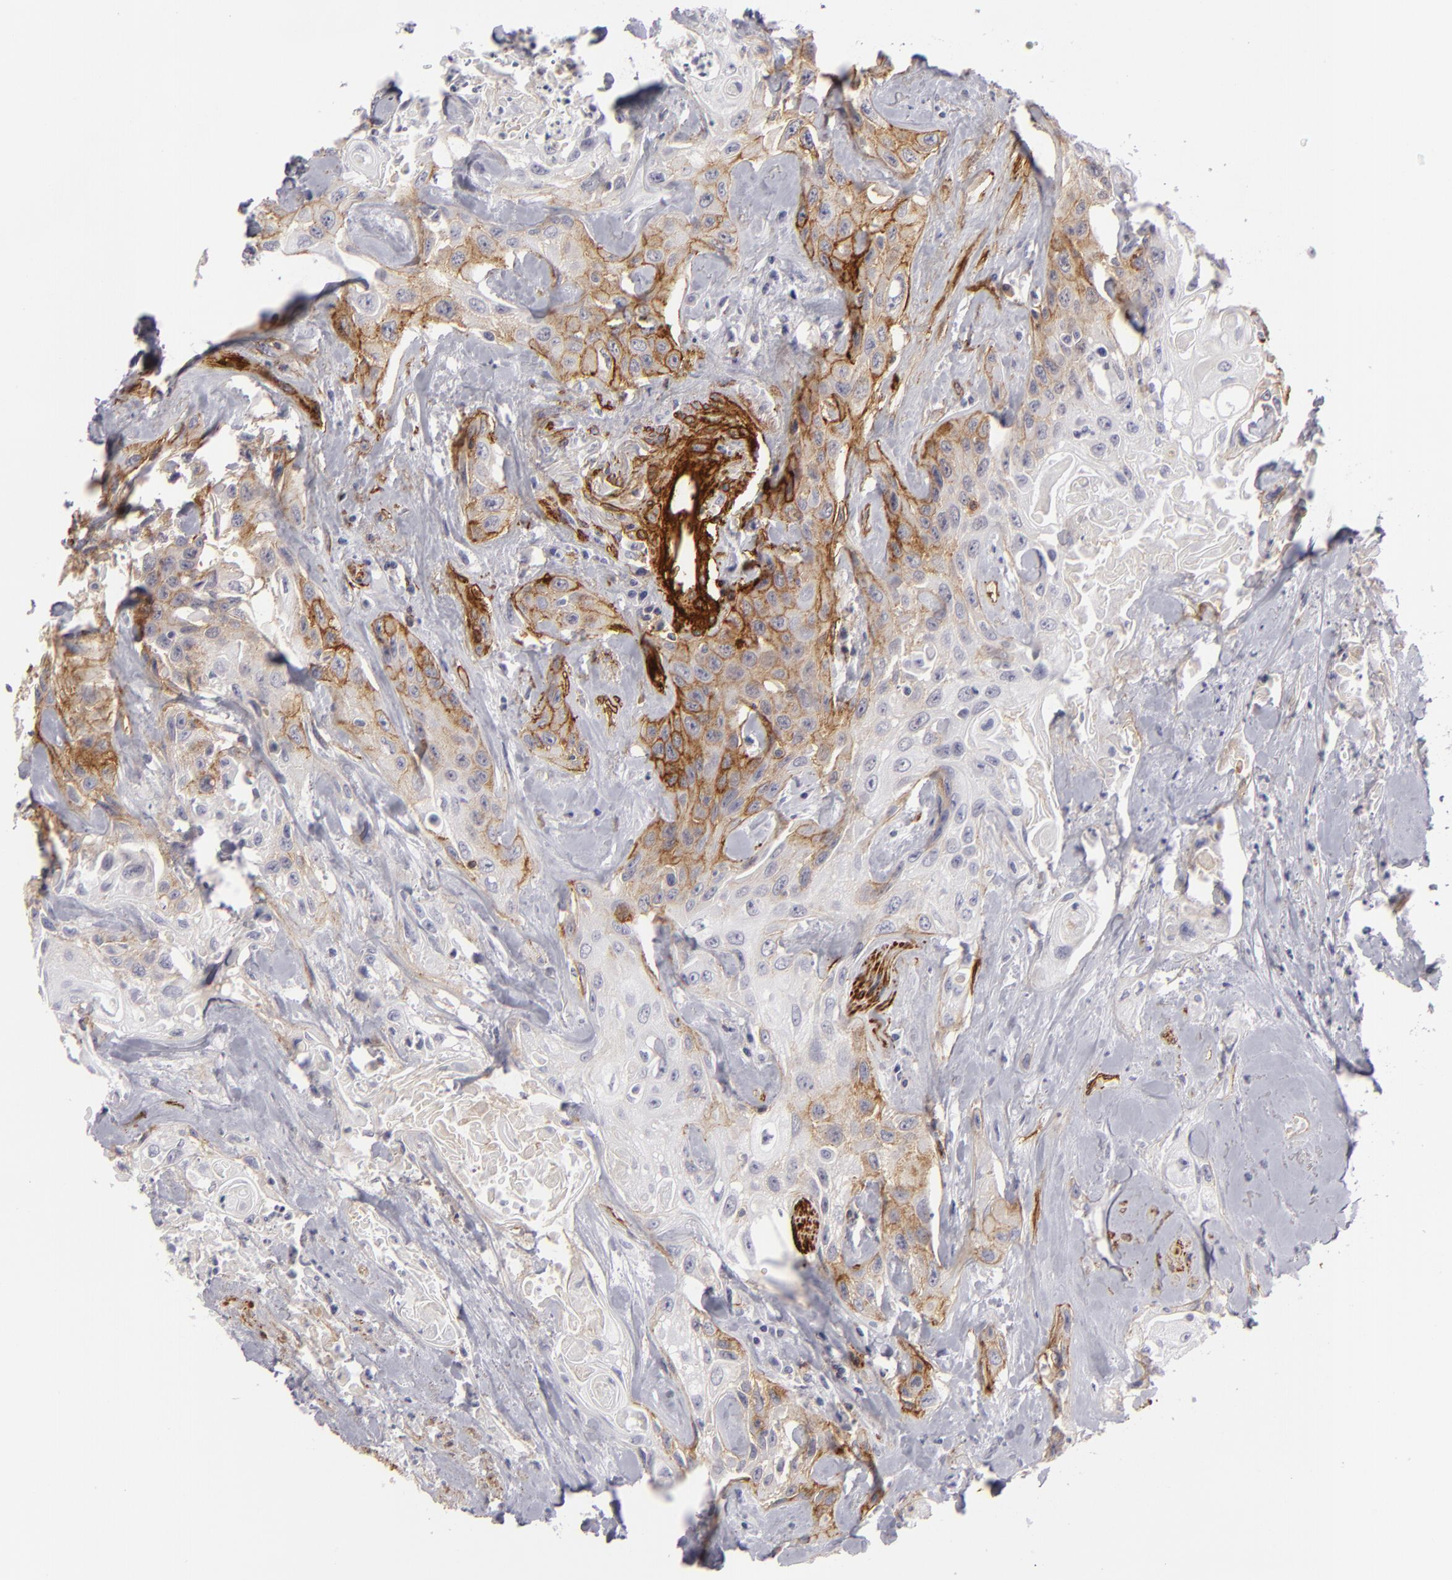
{"staining": {"intensity": "moderate", "quantity": "25%-75%", "location": "cytoplasmic/membranous"}, "tissue": "urothelial cancer", "cell_type": "Tumor cells", "image_type": "cancer", "snomed": [{"axis": "morphology", "description": "Urothelial carcinoma, High grade"}, {"axis": "topography", "description": "Urinary bladder"}], "caption": "Immunohistochemical staining of urothelial carcinoma (high-grade) reveals medium levels of moderate cytoplasmic/membranous staining in about 25%-75% of tumor cells. (brown staining indicates protein expression, while blue staining denotes nuclei).", "gene": "MCAM", "patient": {"sex": "female", "age": 84}}